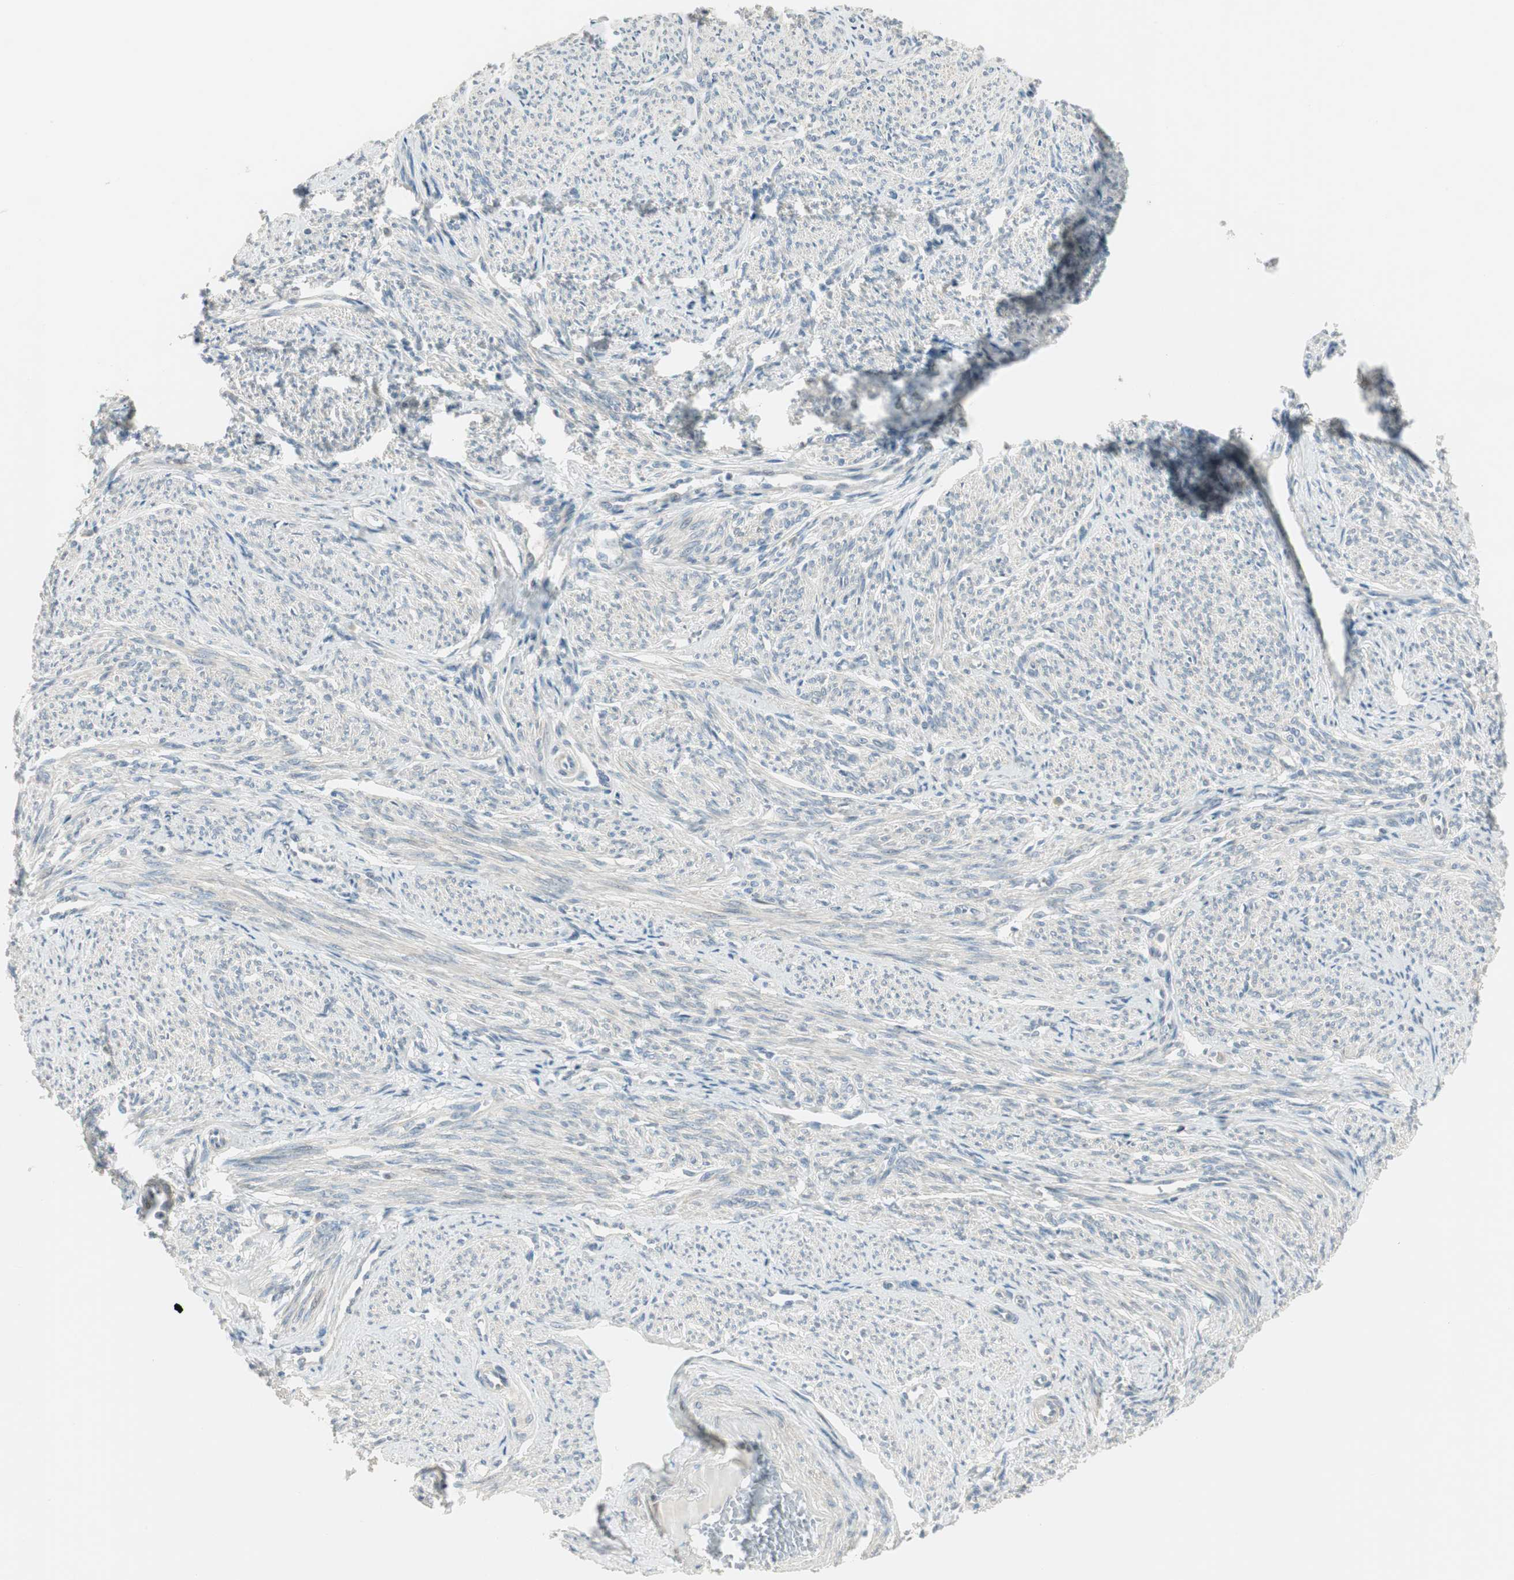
{"staining": {"intensity": "moderate", "quantity": ">75%", "location": "cytoplasmic/membranous"}, "tissue": "smooth muscle", "cell_type": "Smooth muscle cells", "image_type": "normal", "snomed": [{"axis": "morphology", "description": "Normal tissue, NOS"}, {"axis": "topography", "description": "Smooth muscle"}], "caption": "Benign smooth muscle was stained to show a protein in brown. There is medium levels of moderate cytoplasmic/membranous staining in about >75% of smooth muscle cells. (brown staining indicates protein expression, while blue staining denotes nuclei).", "gene": "PCDHB15", "patient": {"sex": "female", "age": 65}}